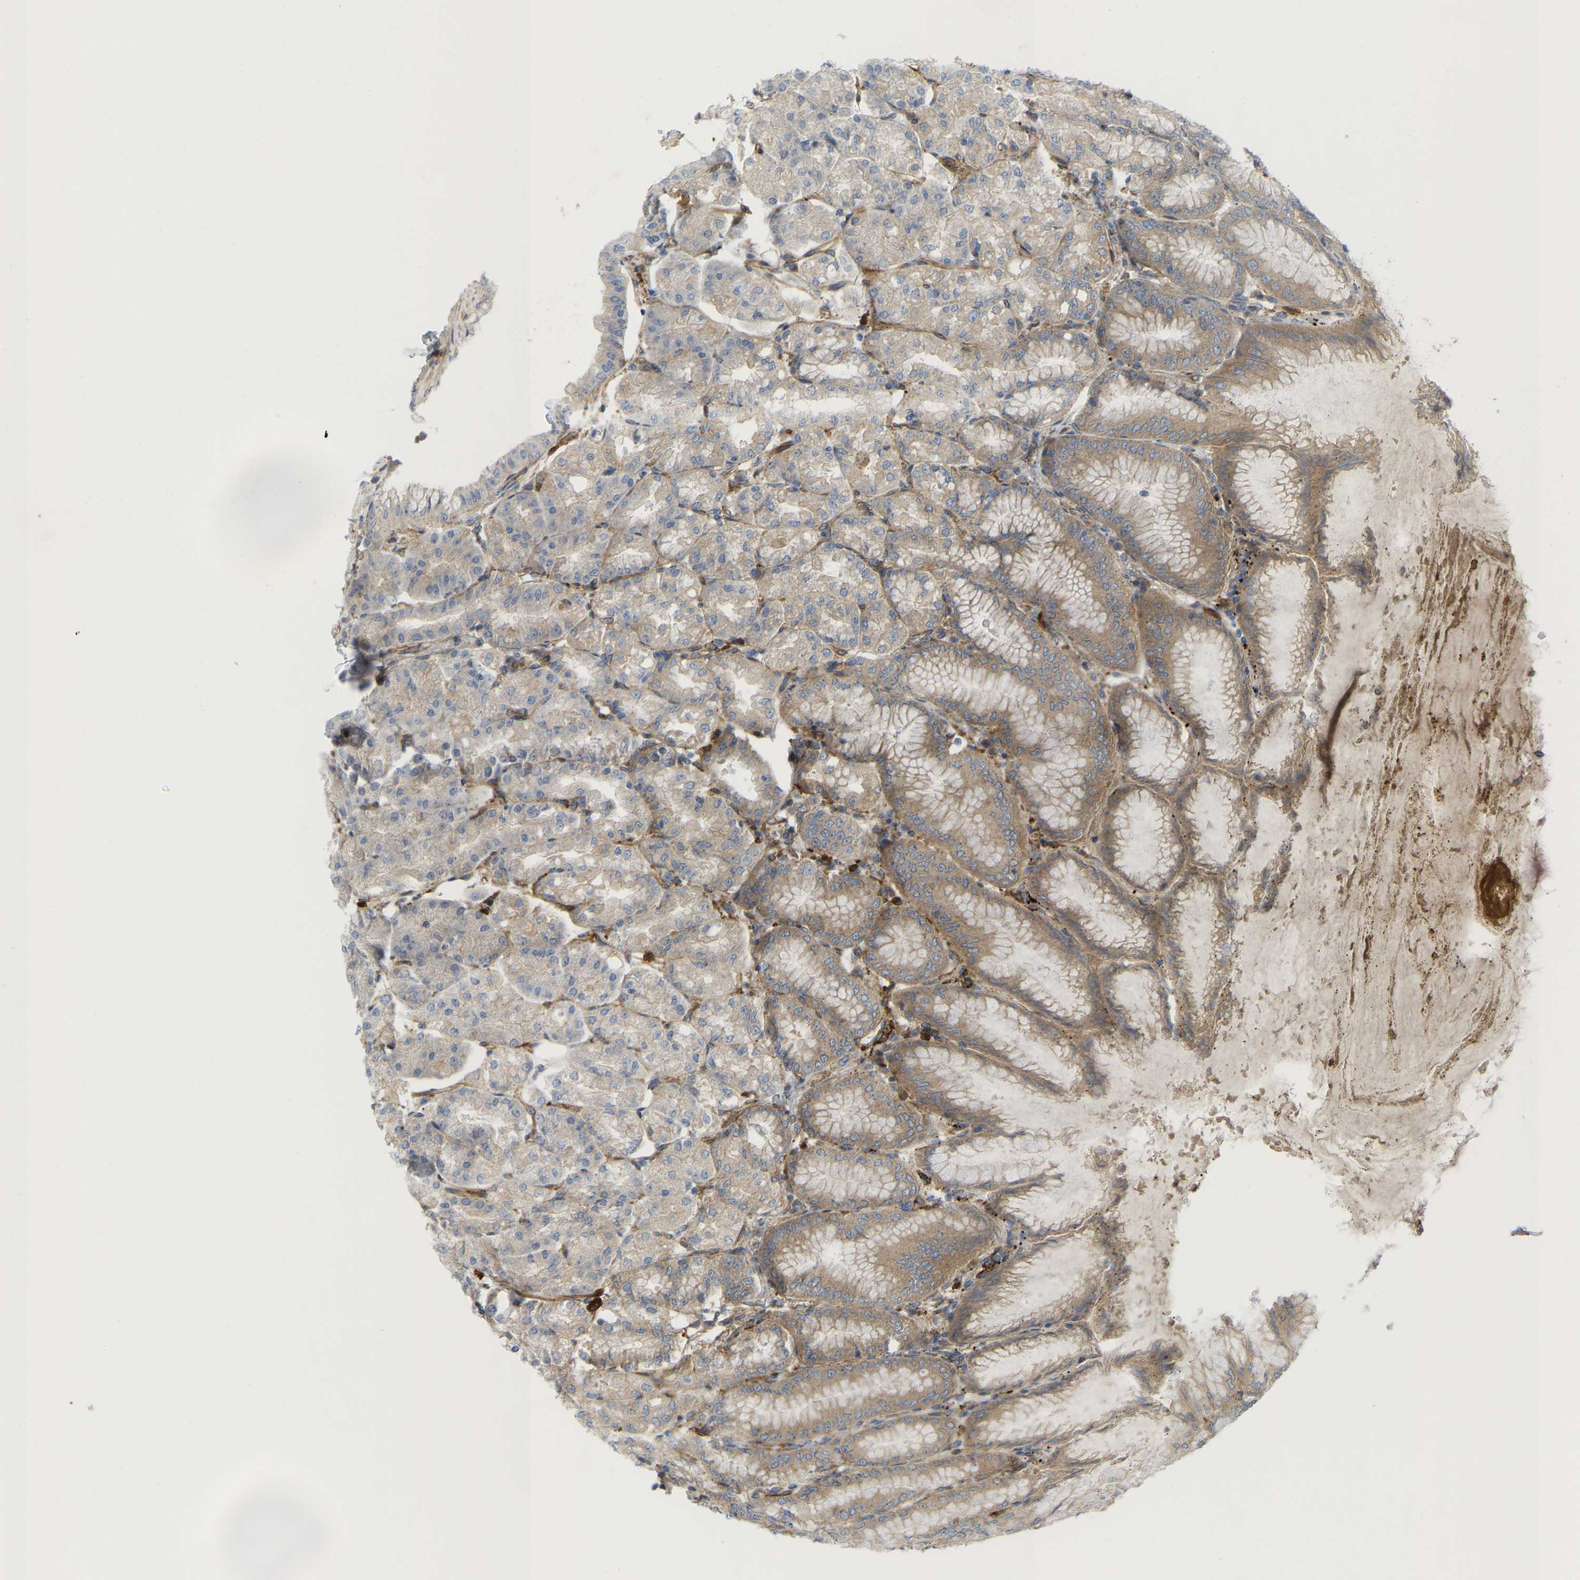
{"staining": {"intensity": "moderate", "quantity": "25%-75%", "location": "cytoplasmic/membranous"}, "tissue": "stomach", "cell_type": "Glandular cells", "image_type": "normal", "snomed": [{"axis": "morphology", "description": "Normal tissue, NOS"}, {"axis": "topography", "description": "Stomach, lower"}], "caption": "High-magnification brightfield microscopy of unremarkable stomach stained with DAB (brown) and counterstained with hematoxylin (blue). glandular cells exhibit moderate cytoplasmic/membranous positivity is seen in about25%-75% of cells.", "gene": "PICALM", "patient": {"sex": "male", "age": 71}}